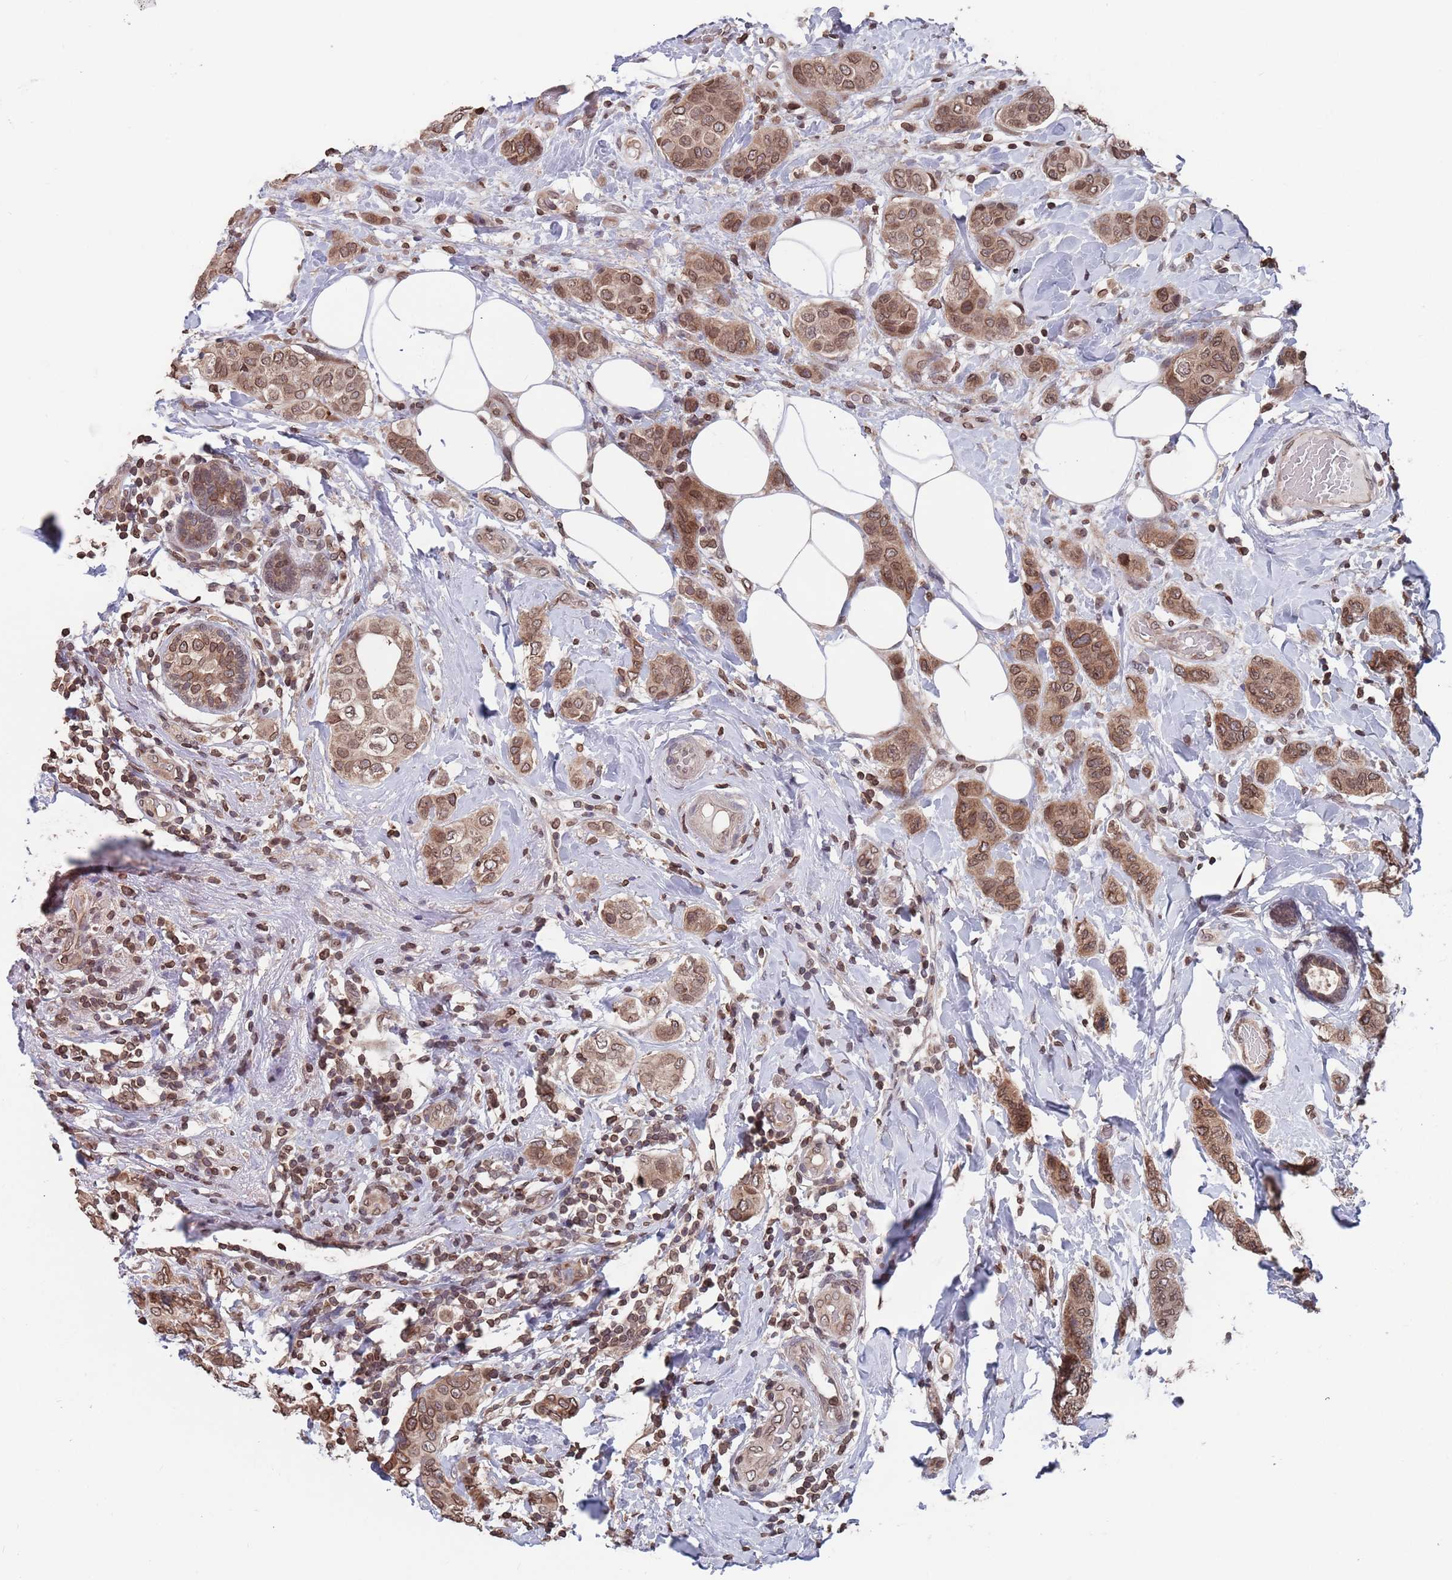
{"staining": {"intensity": "moderate", "quantity": ">75%", "location": "cytoplasmic/membranous,nuclear"}, "tissue": "breast cancer", "cell_type": "Tumor cells", "image_type": "cancer", "snomed": [{"axis": "morphology", "description": "Lobular carcinoma"}, {"axis": "topography", "description": "Breast"}], "caption": "This photomicrograph reveals IHC staining of human breast lobular carcinoma, with medium moderate cytoplasmic/membranous and nuclear positivity in about >75% of tumor cells.", "gene": "SDHAF3", "patient": {"sex": "female", "age": 51}}